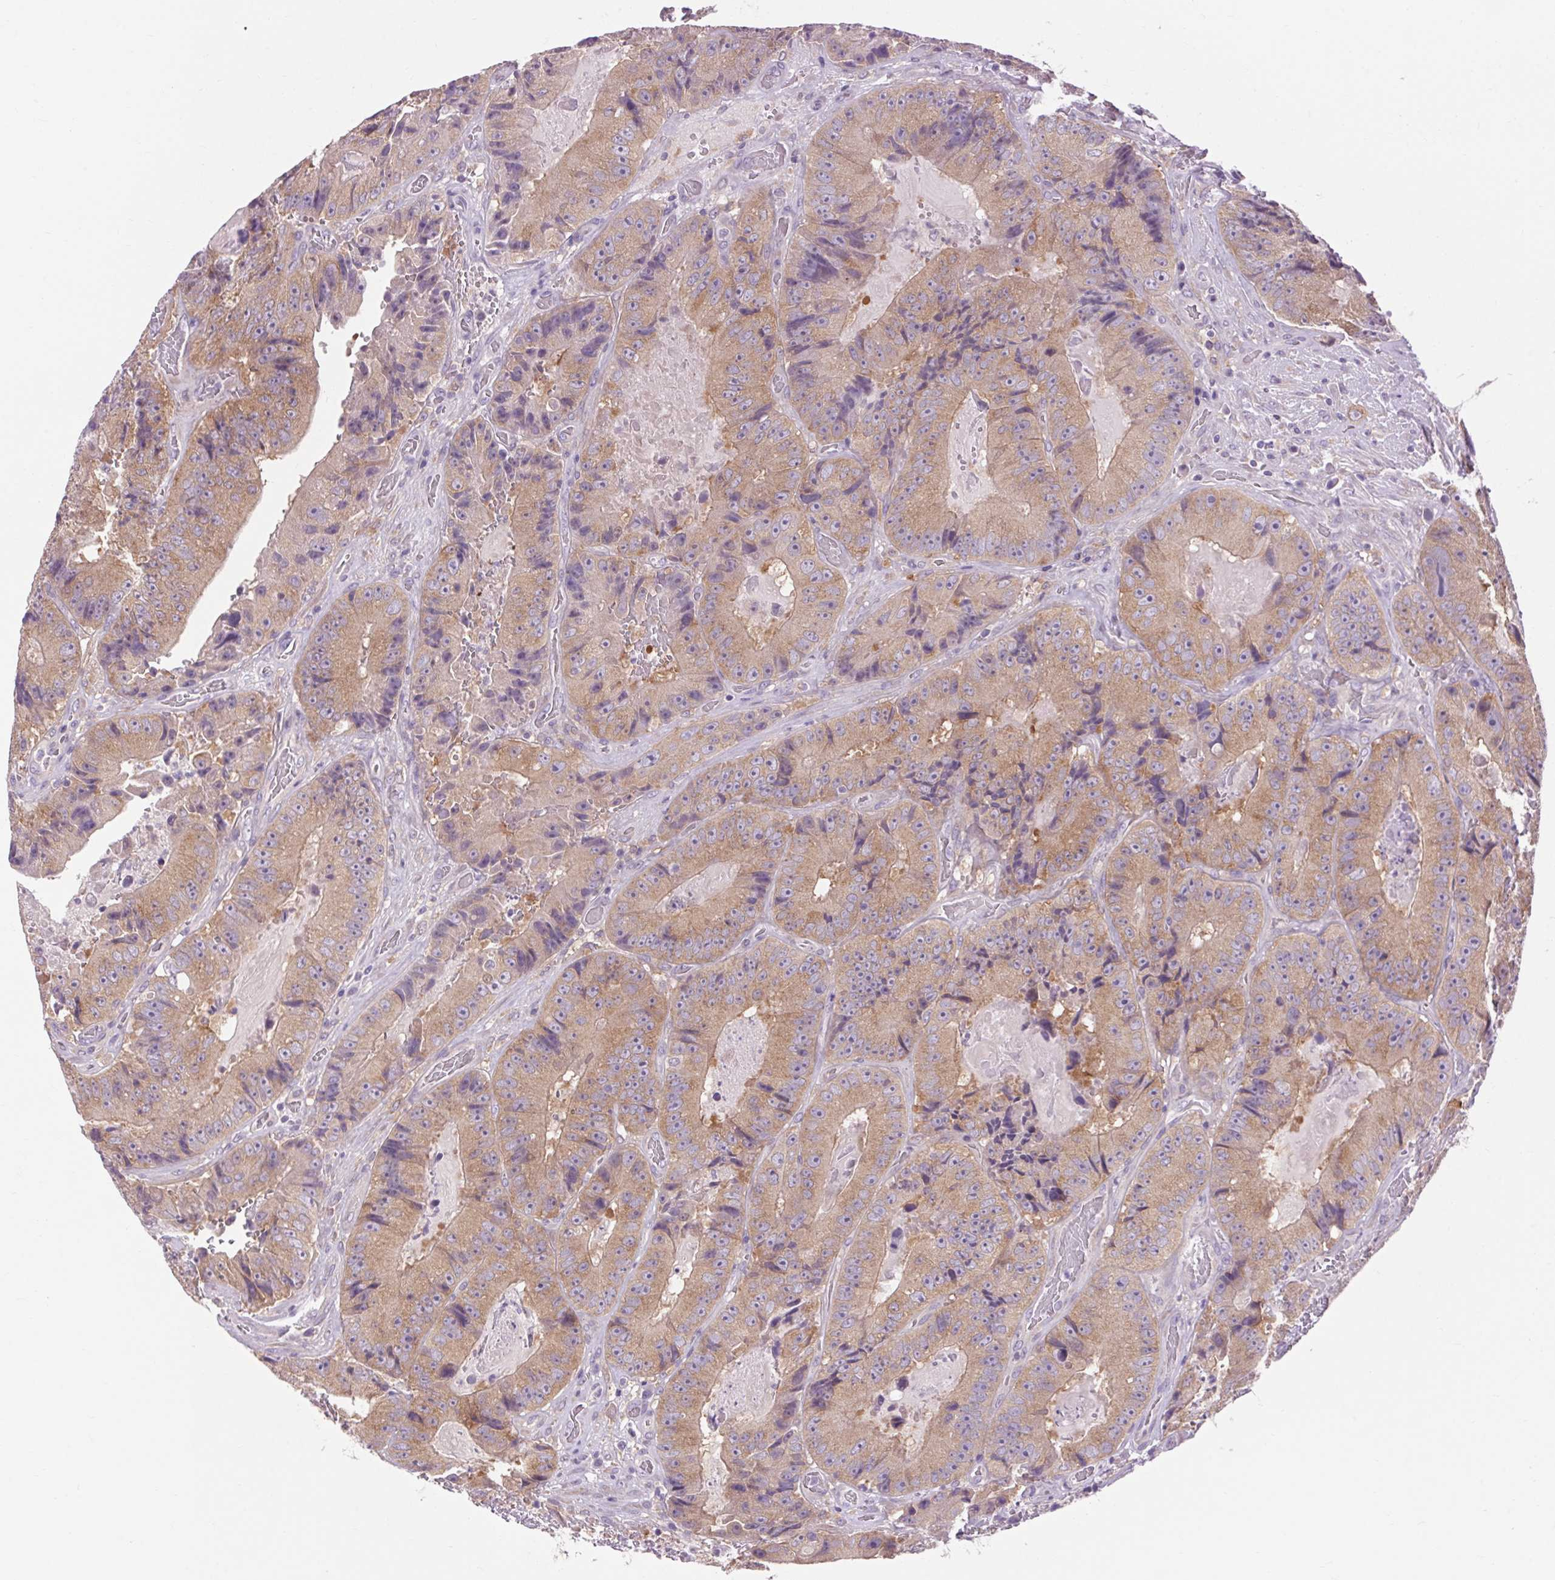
{"staining": {"intensity": "weak", "quantity": ">75%", "location": "cytoplasmic/membranous"}, "tissue": "colorectal cancer", "cell_type": "Tumor cells", "image_type": "cancer", "snomed": [{"axis": "morphology", "description": "Adenocarcinoma, NOS"}, {"axis": "topography", "description": "Colon"}], "caption": "Human adenocarcinoma (colorectal) stained with a brown dye exhibits weak cytoplasmic/membranous positive positivity in about >75% of tumor cells.", "gene": "SOWAHC", "patient": {"sex": "female", "age": 86}}